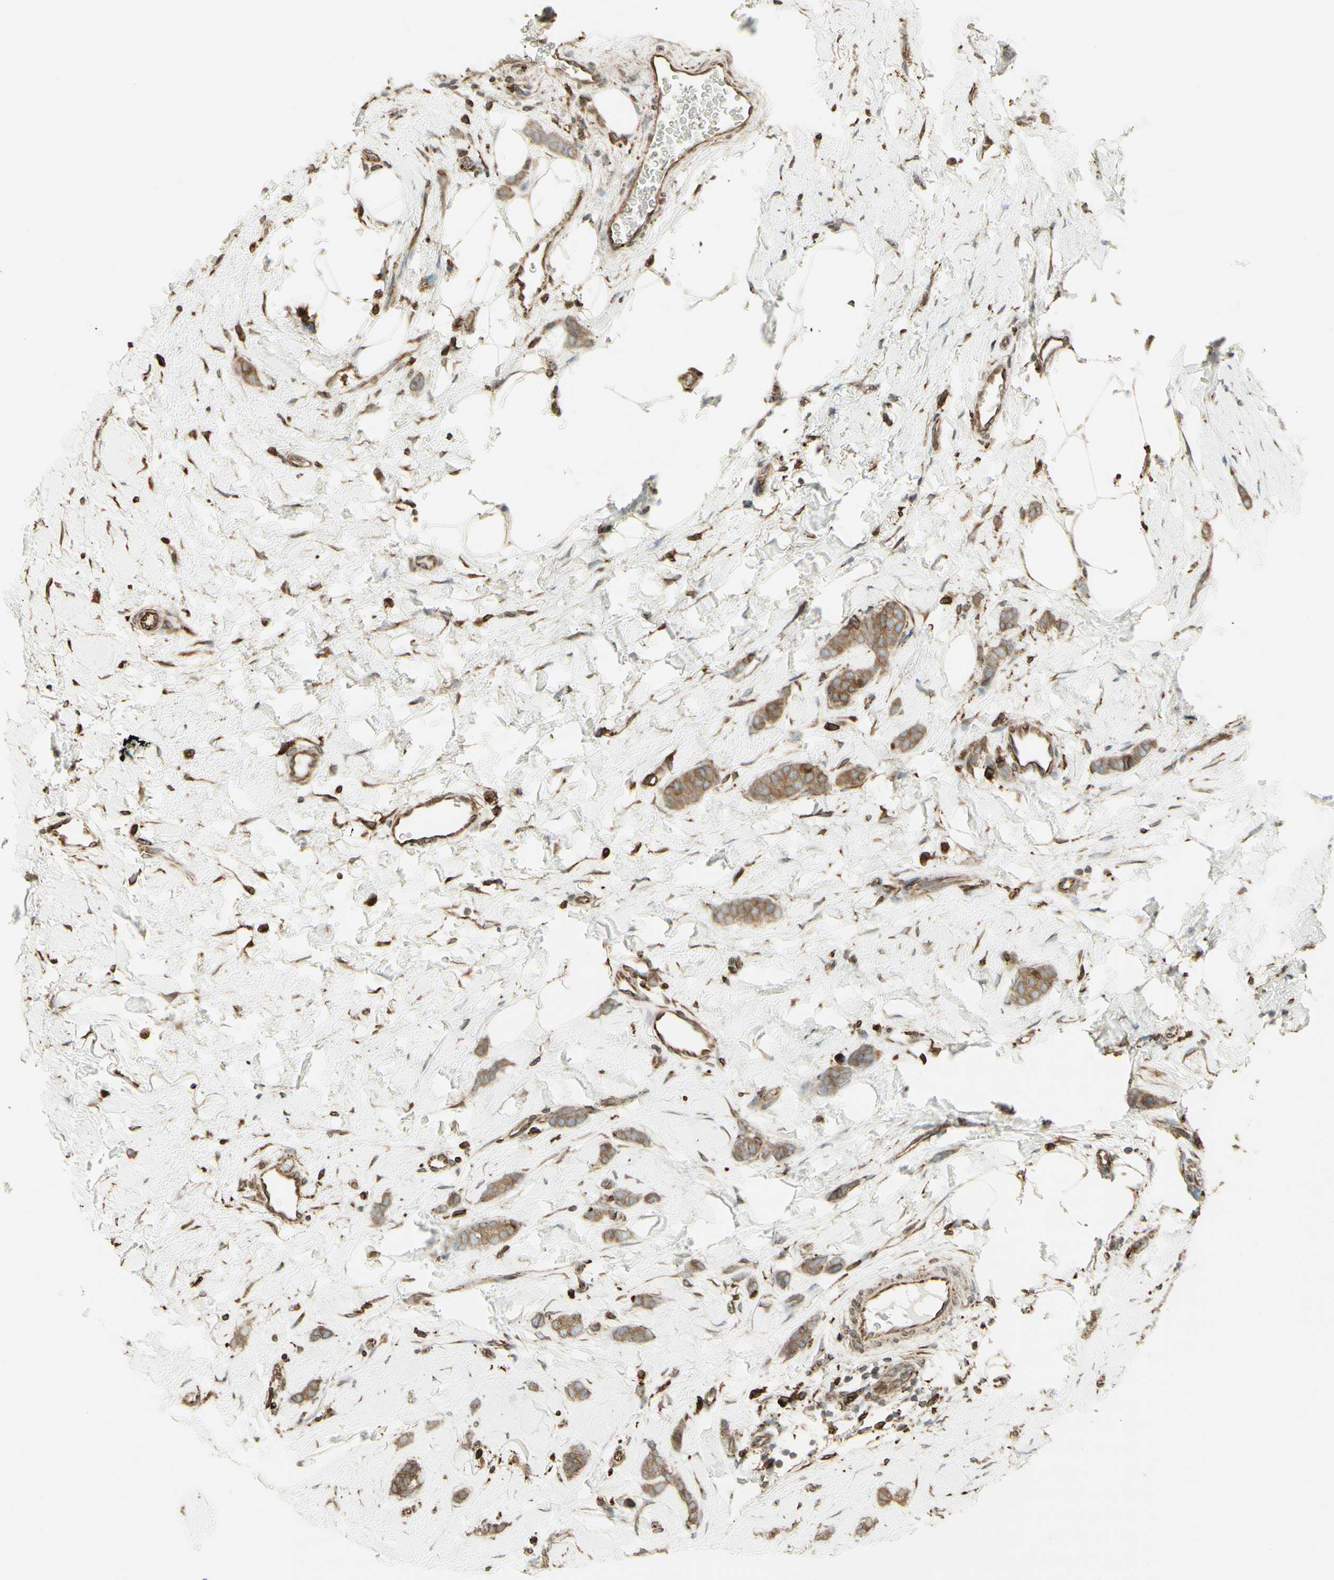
{"staining": {"intensity": "weak", "quantity": ">75%", "location": "cytoplasmic/membranous"}, "tissue": "breast cancer", "cell_type": "Tumor cells", "image_type": "cancer", "snomed": [{"axis": "morphology", "description": "Lobular carcinoma"}, {"axis": "topography", "description": "Skin"}, {"axis": "topography", "description": "Breast"}], "caption": "Immunohistochemistry staining of lobular carcinoma (breast), which displays low levels of weak cytoplasmic/membranous positivity in approximately >75% of tumor cells indicating weak cytoplasmic/membranous protein expression. The staining was performed using DAB (3,3'-diaminobenzidine) (brown) for protein detection and nuclei were counterstained in hematoxylin (blue).", "gene": "CANX", "patient": {"sex": "female", "age": 46}}